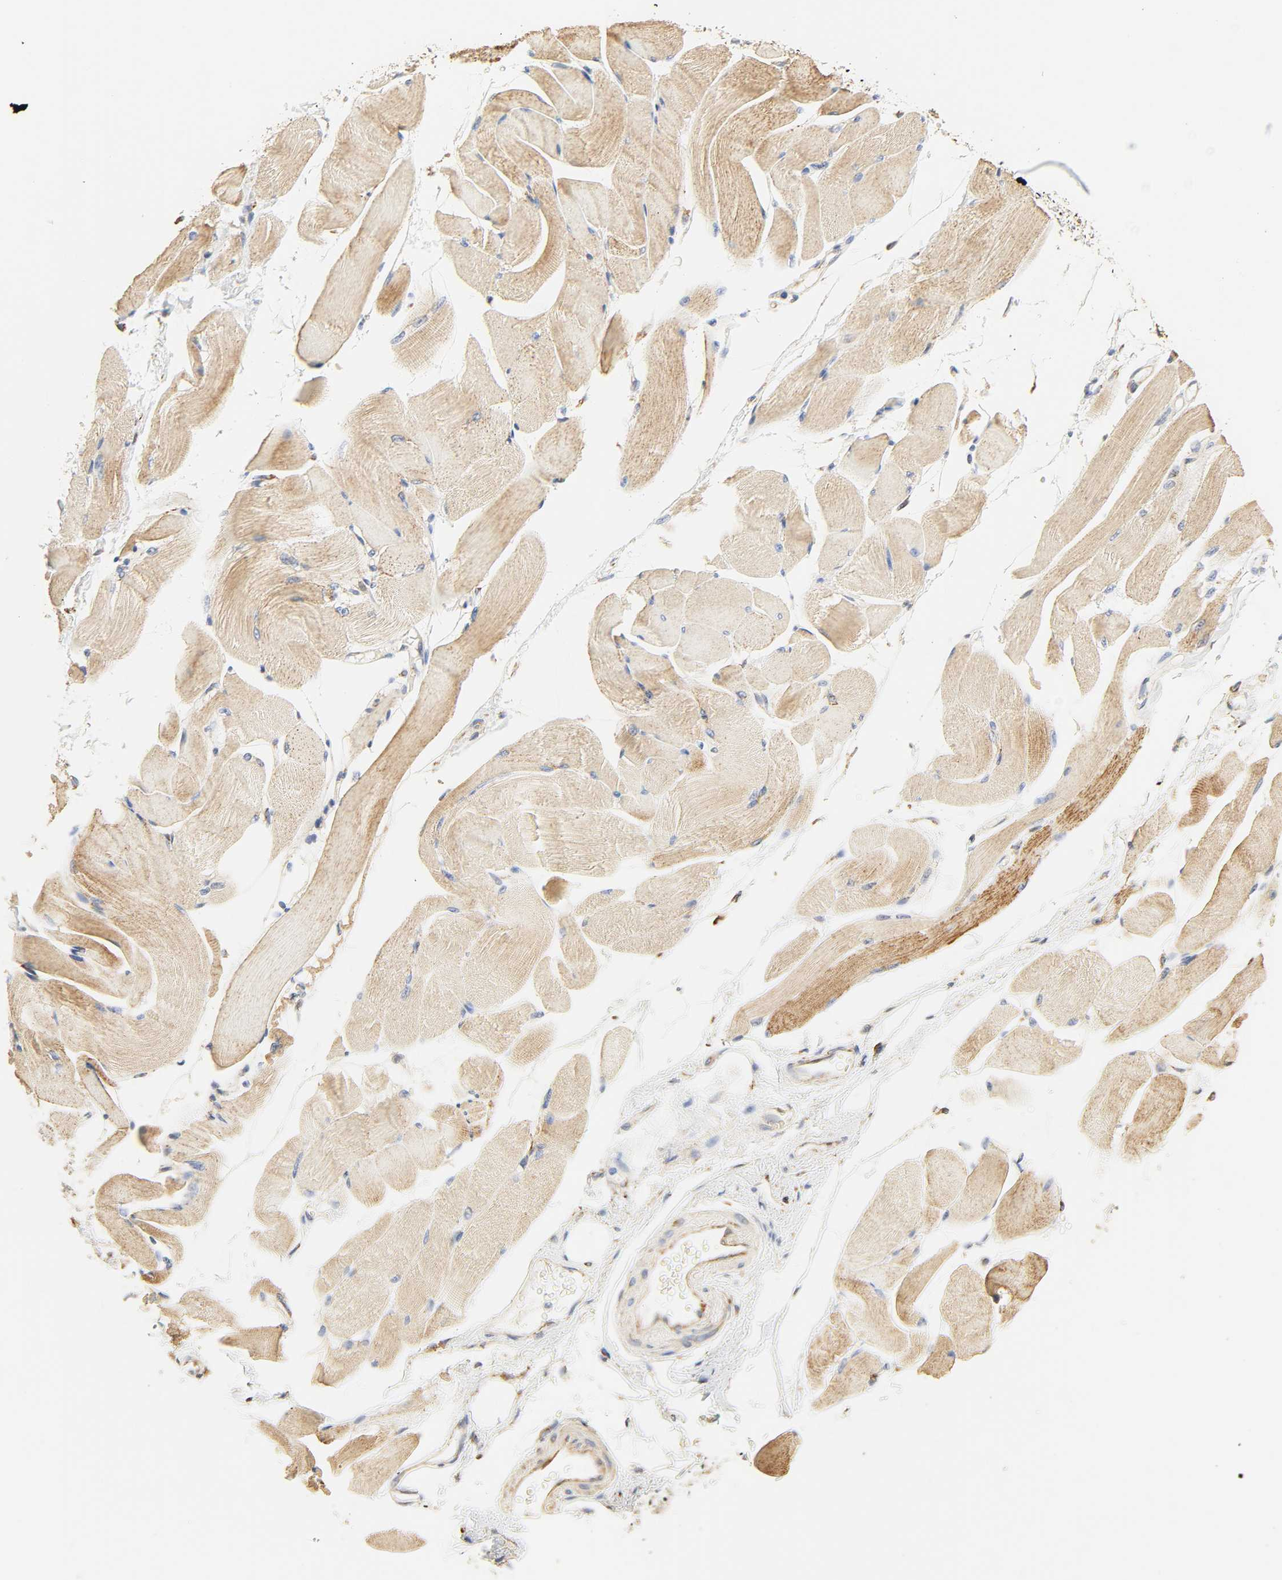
{"staining": {"intensity": "moderate", "quantity": ">75%", "location": "cytoplasmic/membranous"}, "tissue": "skeletal muscle", "cell_type": "Myocytes", "image_type": "normal", "snomed": [{"axis": "morphology", "description": "Normal tissue, NOS"}, {"axis": "topography", "description": "Skeletal muscle"}, {"axis": "topography", "description": "Peripheral nerve tissue"}], "caption": "Protein expression by immunohistochemistry exhibits moderate cytoplasmic/membranous expression in approximately >75% of myocytes in benign skeletal muscle. The staining was performed using DAB (3,3'-diaminobenzidine) to visualize the protein expression in brown, while the nuclei were stained in blue with hematoxylin (Magnification: 20x).", "gene": "ZMAT5", "patient": {"sex": "female", "age": 84}}